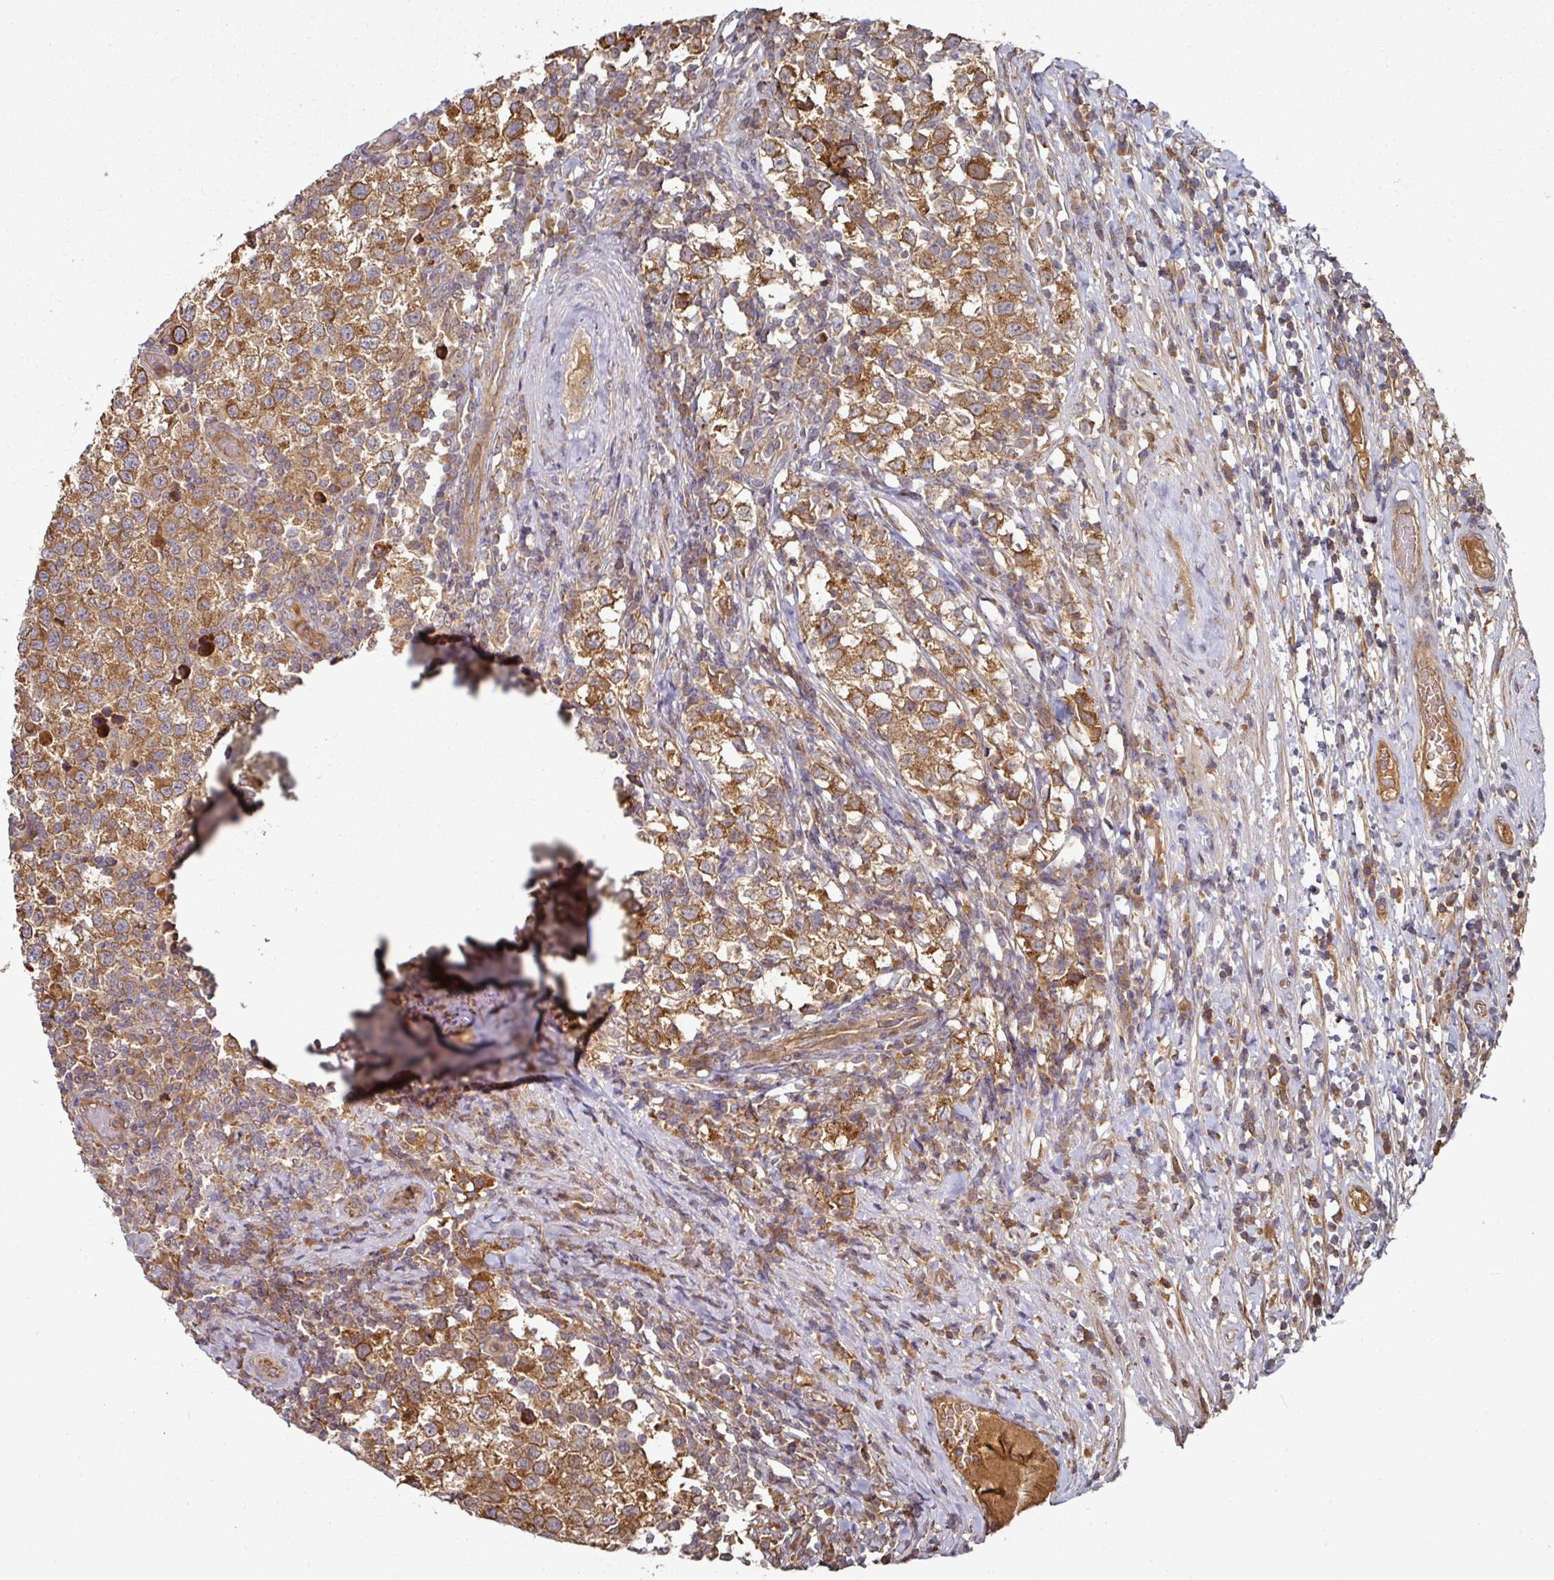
{"staining": {"intensity": "moderate", "quantity": ">75%", "location": "cytoplasmic/membranous"}, "tissue": "testis cancer", "cell_type": "Tumor cells", "image_type": "cancer", "snomed": [{"axis": "morphology", "description": "Seminoma, NOS"}, {"axis": "topography", "description": "Testis"}], "caption": "Immunohistochemistry (IHC) of testis seminoma demonstrates medium levels of moderate cytoplasmic/membranous staining in about >75% of tumor cells. (Brightfield microscopy of DAB IHC at high magnification).", "gene": "CEP95", "patient": {"sex": "male", "age": 34}}